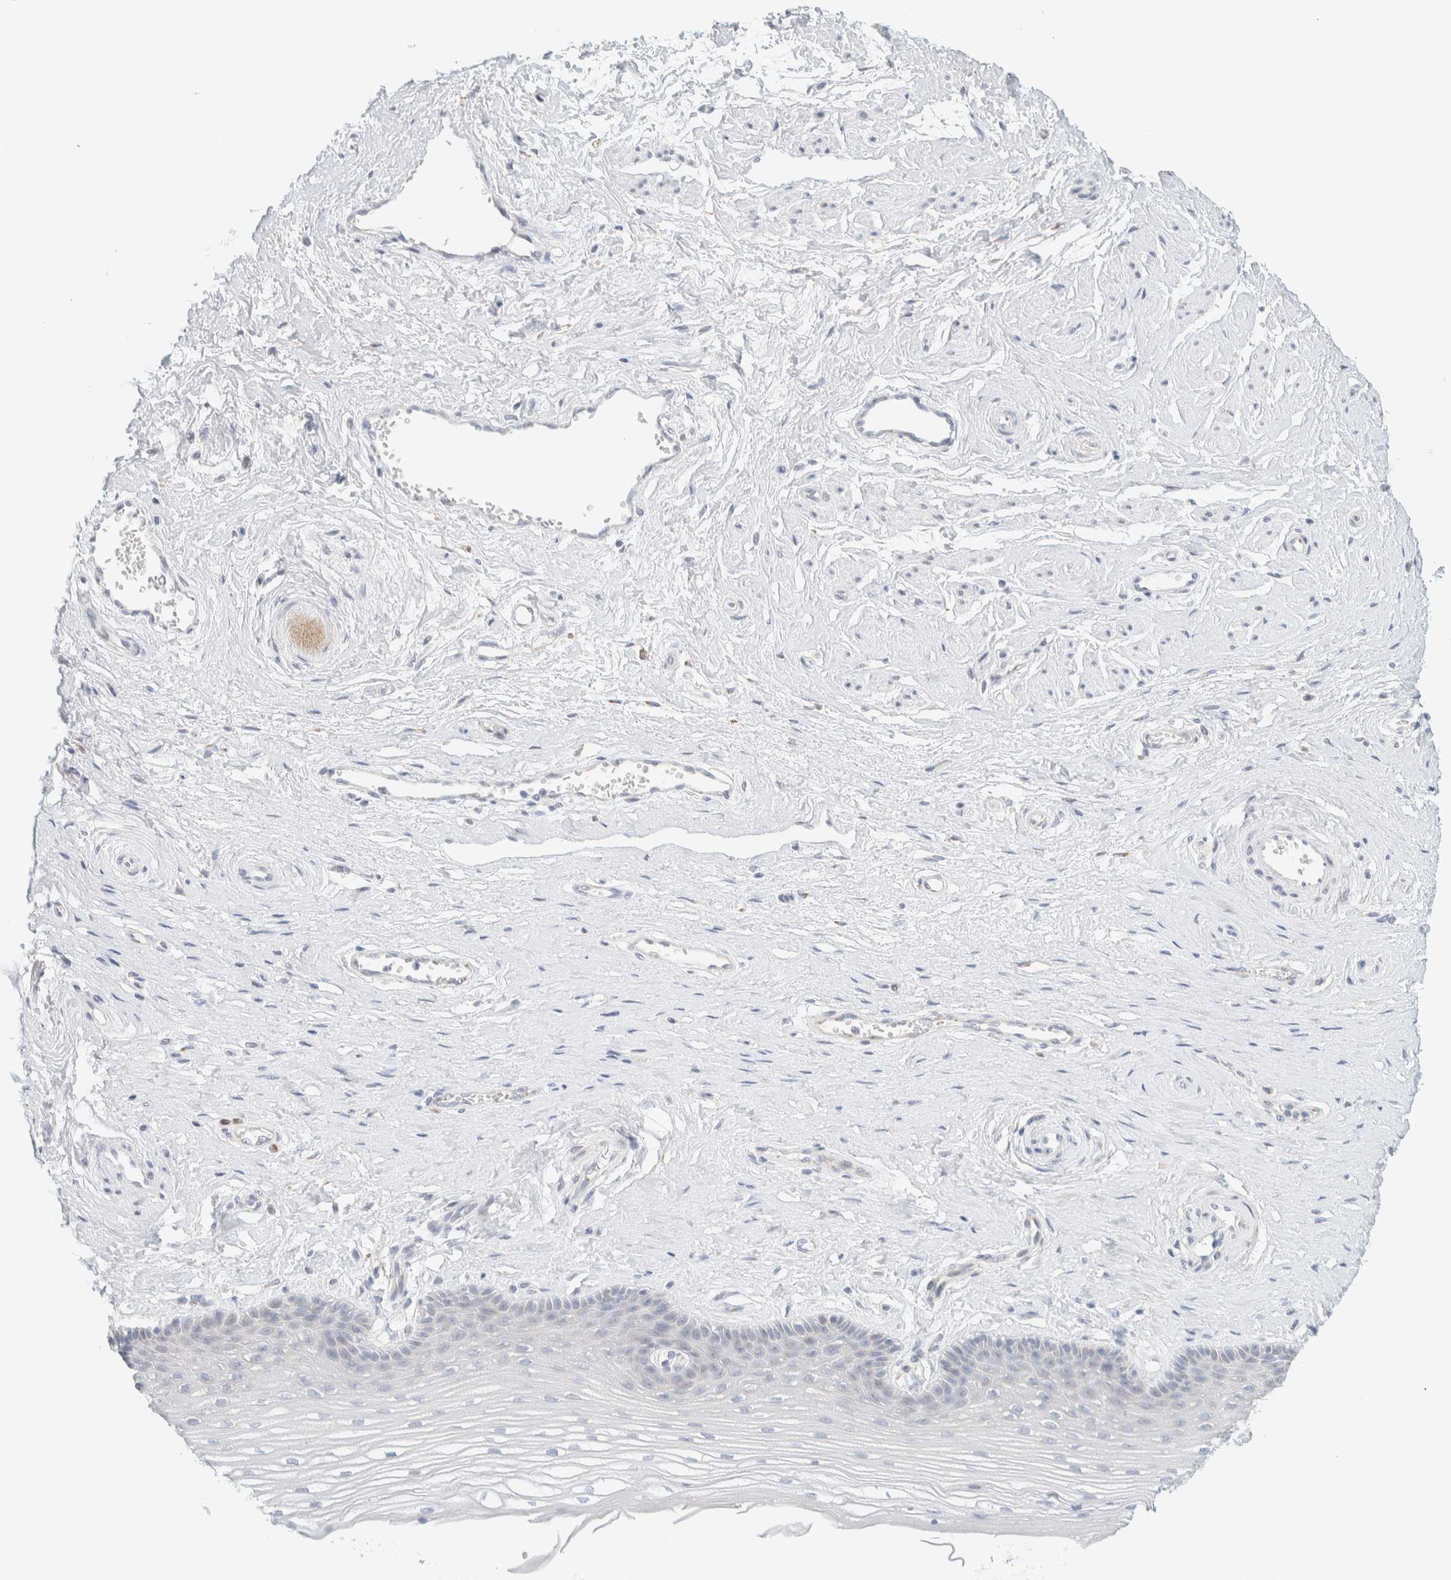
{"staining": {"intensity": "negative", "quantity": "none", "location": "none"}, "tissue": "vagina", "cell_type": "Squamous epithelial cells", "image_type": "normal", "snomed": [{"axis": "morphology", "description": "Normal tissue, NOS"}, {"axis": "topography", "description": "Vagina"}], "caption": "IHC micrograph of normal vagina: vagina stained with DAB (3,3'-diaminobenzidine) reveals no significant protein expression in squamous epithelial cells.", "gene": "SPNS3", "patient": {"sex": "female", "age": 46}}